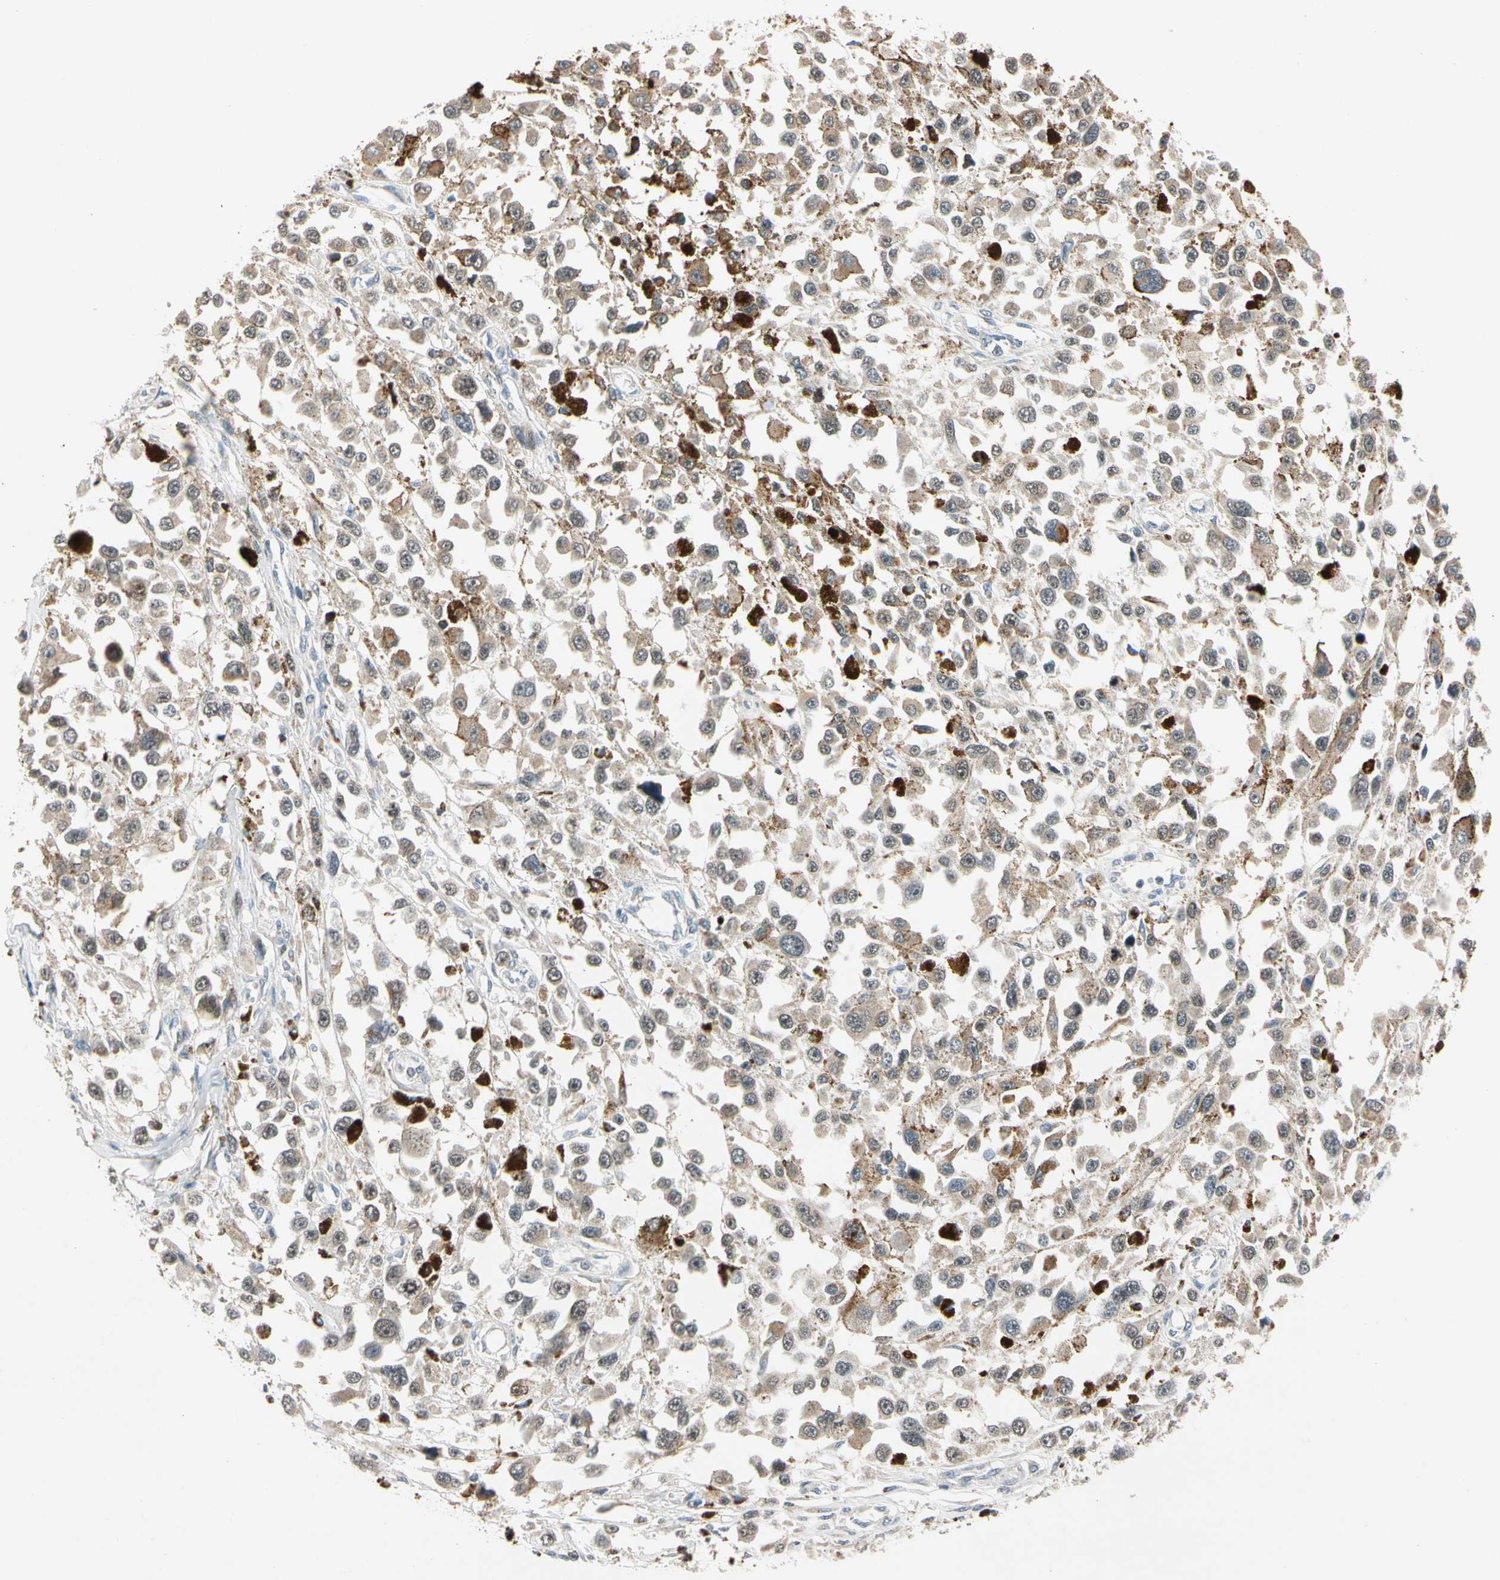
{"staining": {"intensity": "weak", "quantity": ">75%", "location": "cytoplasmic/membranous"}, "tissue": "melanoma", "cell_type": "Tumor cells", "image_type": "cancer", "snomed": [{"axis": "morphology", "description": "Malignant melanoma, Metastatic site"}, {"axis": "topography", "description": "Lymph node"}], "caption": "Protein expression analysis of human malignant melanoma (metastatic site) reveals weak cytoplasmic/membranous positivity in approximately >75% of tumor cells. Using DAB (3,3'-diaminobenzidine) (brown) and hematoxylin (blue) stains, captured at high magnification using brightfield microscopy.", "gene": "RIOX2", "patient": {"sex": "male", "age": 59}}